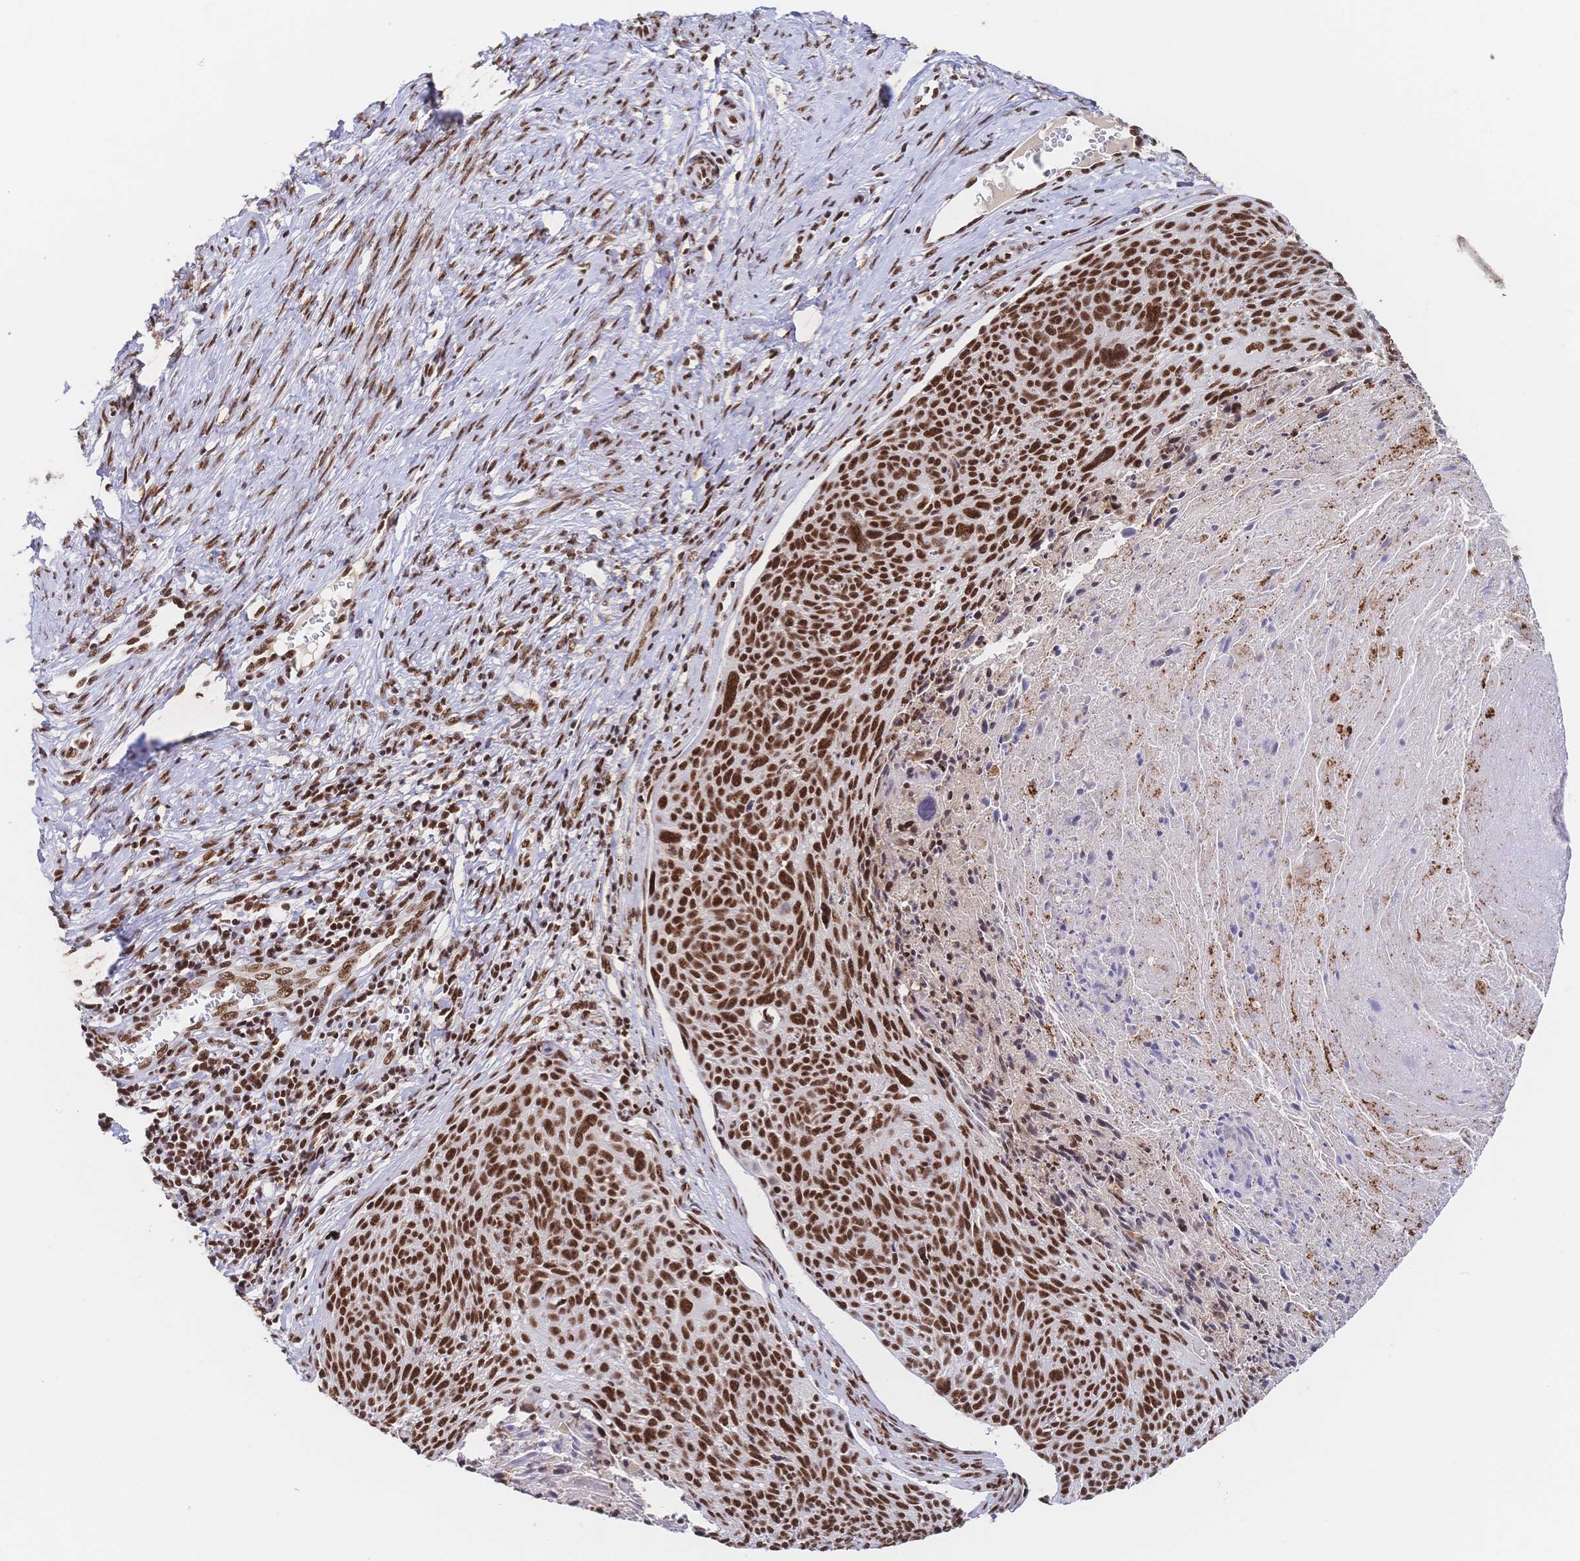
{"staining": {"intensity": "strong", "quantity": ">75%", "location": "nuclear"}, "tissue": "cervical cancer", "cell_type": "Tumor cells", "image_type": "cancer", "snomed": [{"axis": "morphology", "description": "Squamous cell carcinoma, NOS"}, {"axis": "topography", "description": "Cervix"}], "caption": "Protein expression analysis of cervical squamous cell carcinoma reveals strong nuclear positivity in about >75% of tumor cells. The protein of interest is stained brown, and the nuclei are stained in blue (DAB IHC with brightfield microscopy, high magnification).", "gene": "SRSF1", "patient": {"sex": "female", "age": 49}}